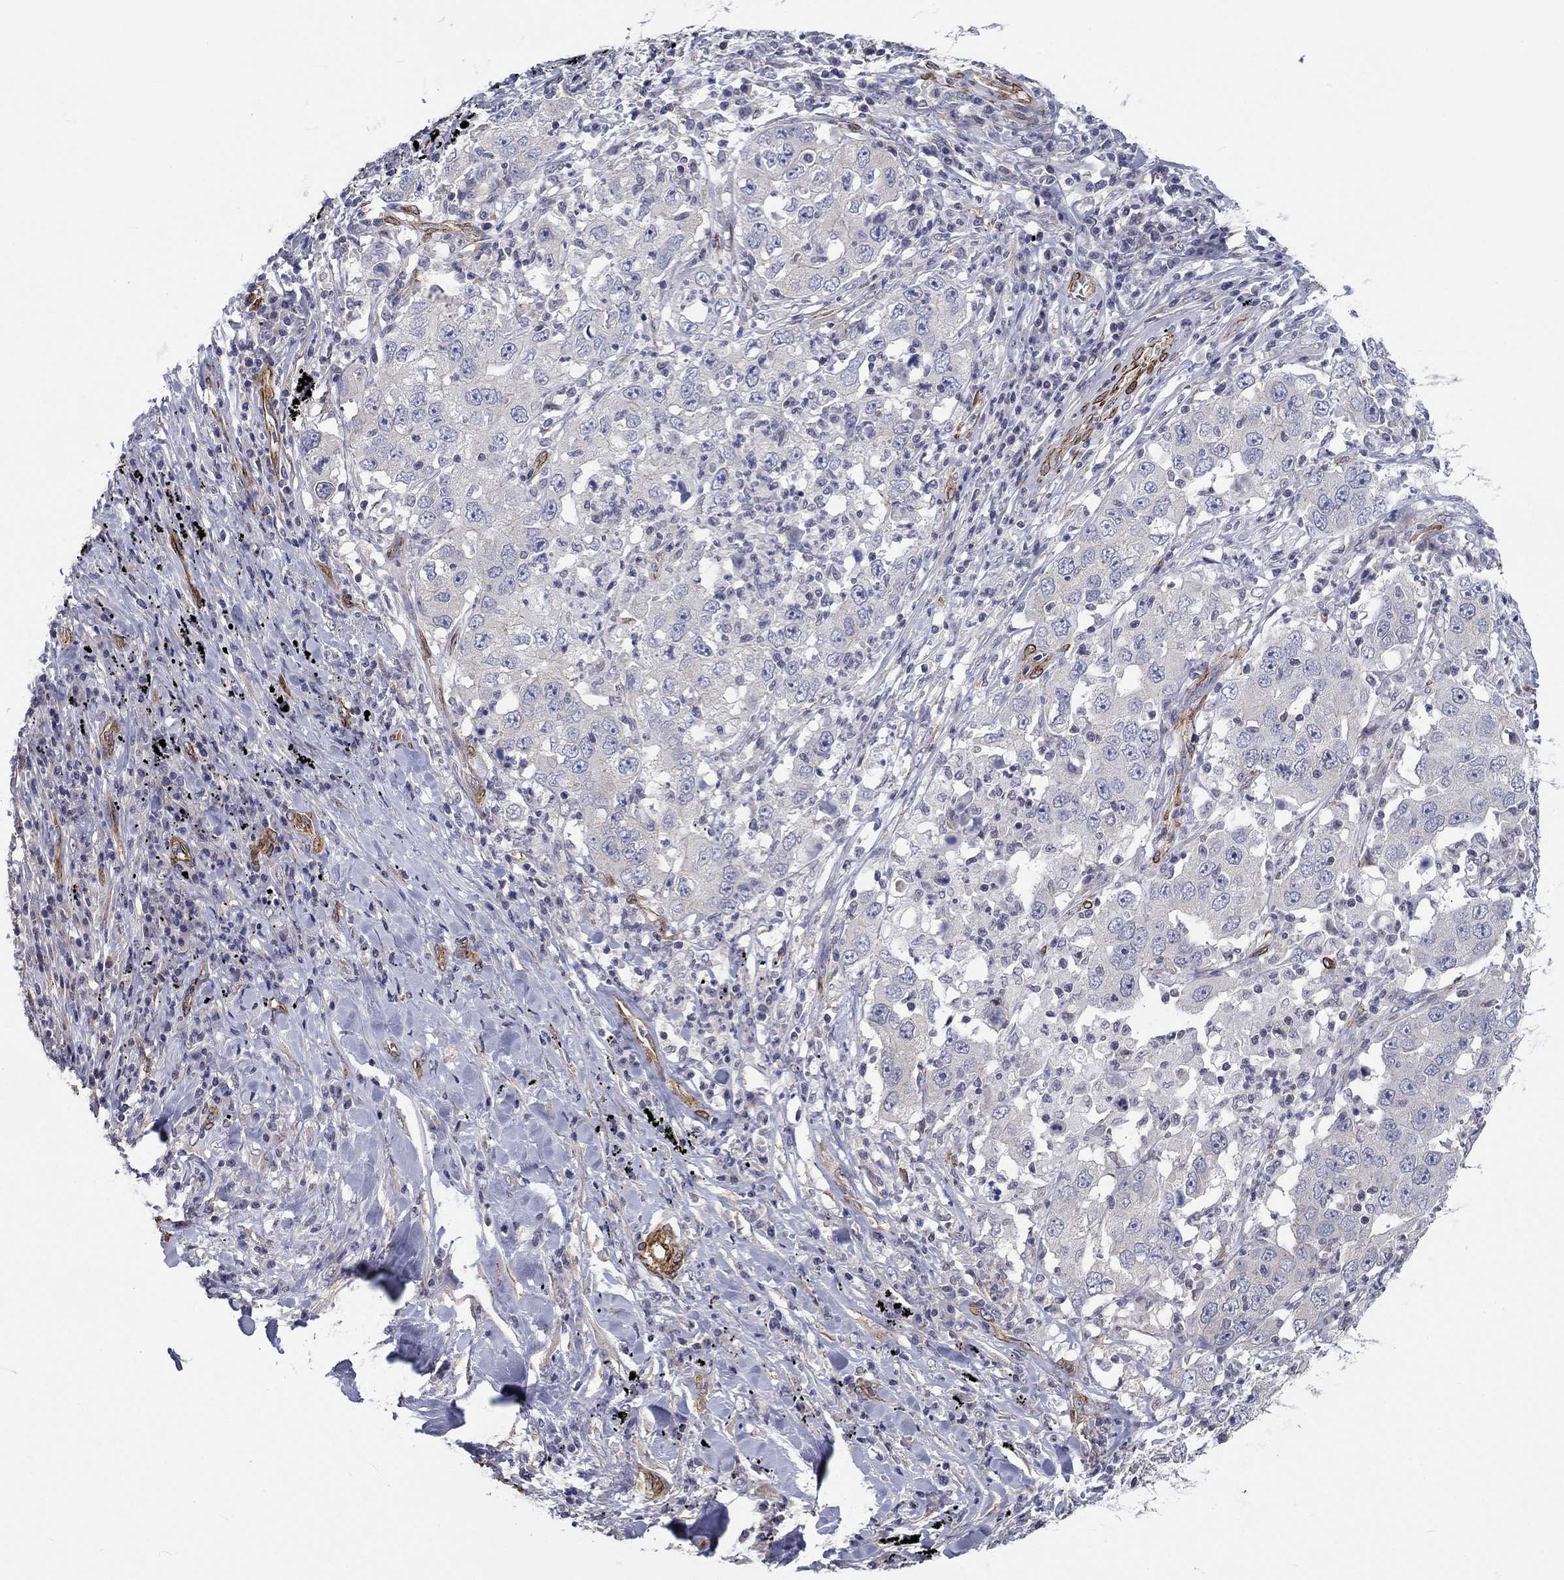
{"staining": {"intensity": "negative", "quantity": "none", "location": "none"}, "tissue": "lung cancer", "cell_type": "Tumor cells", "image_type": "cancer", "snomed": [{"axis": "morphology", "description": "Adenocarcinoma, NOS"}, {"axis": "topography", "description": "Lung"}], "caption": "Photomicrograph shows no protein positivity in tumor cells of adenocarcinoma (lung) tissue.", "gene": "SYNC", "patient": {"sex": "male", "age": 73}}